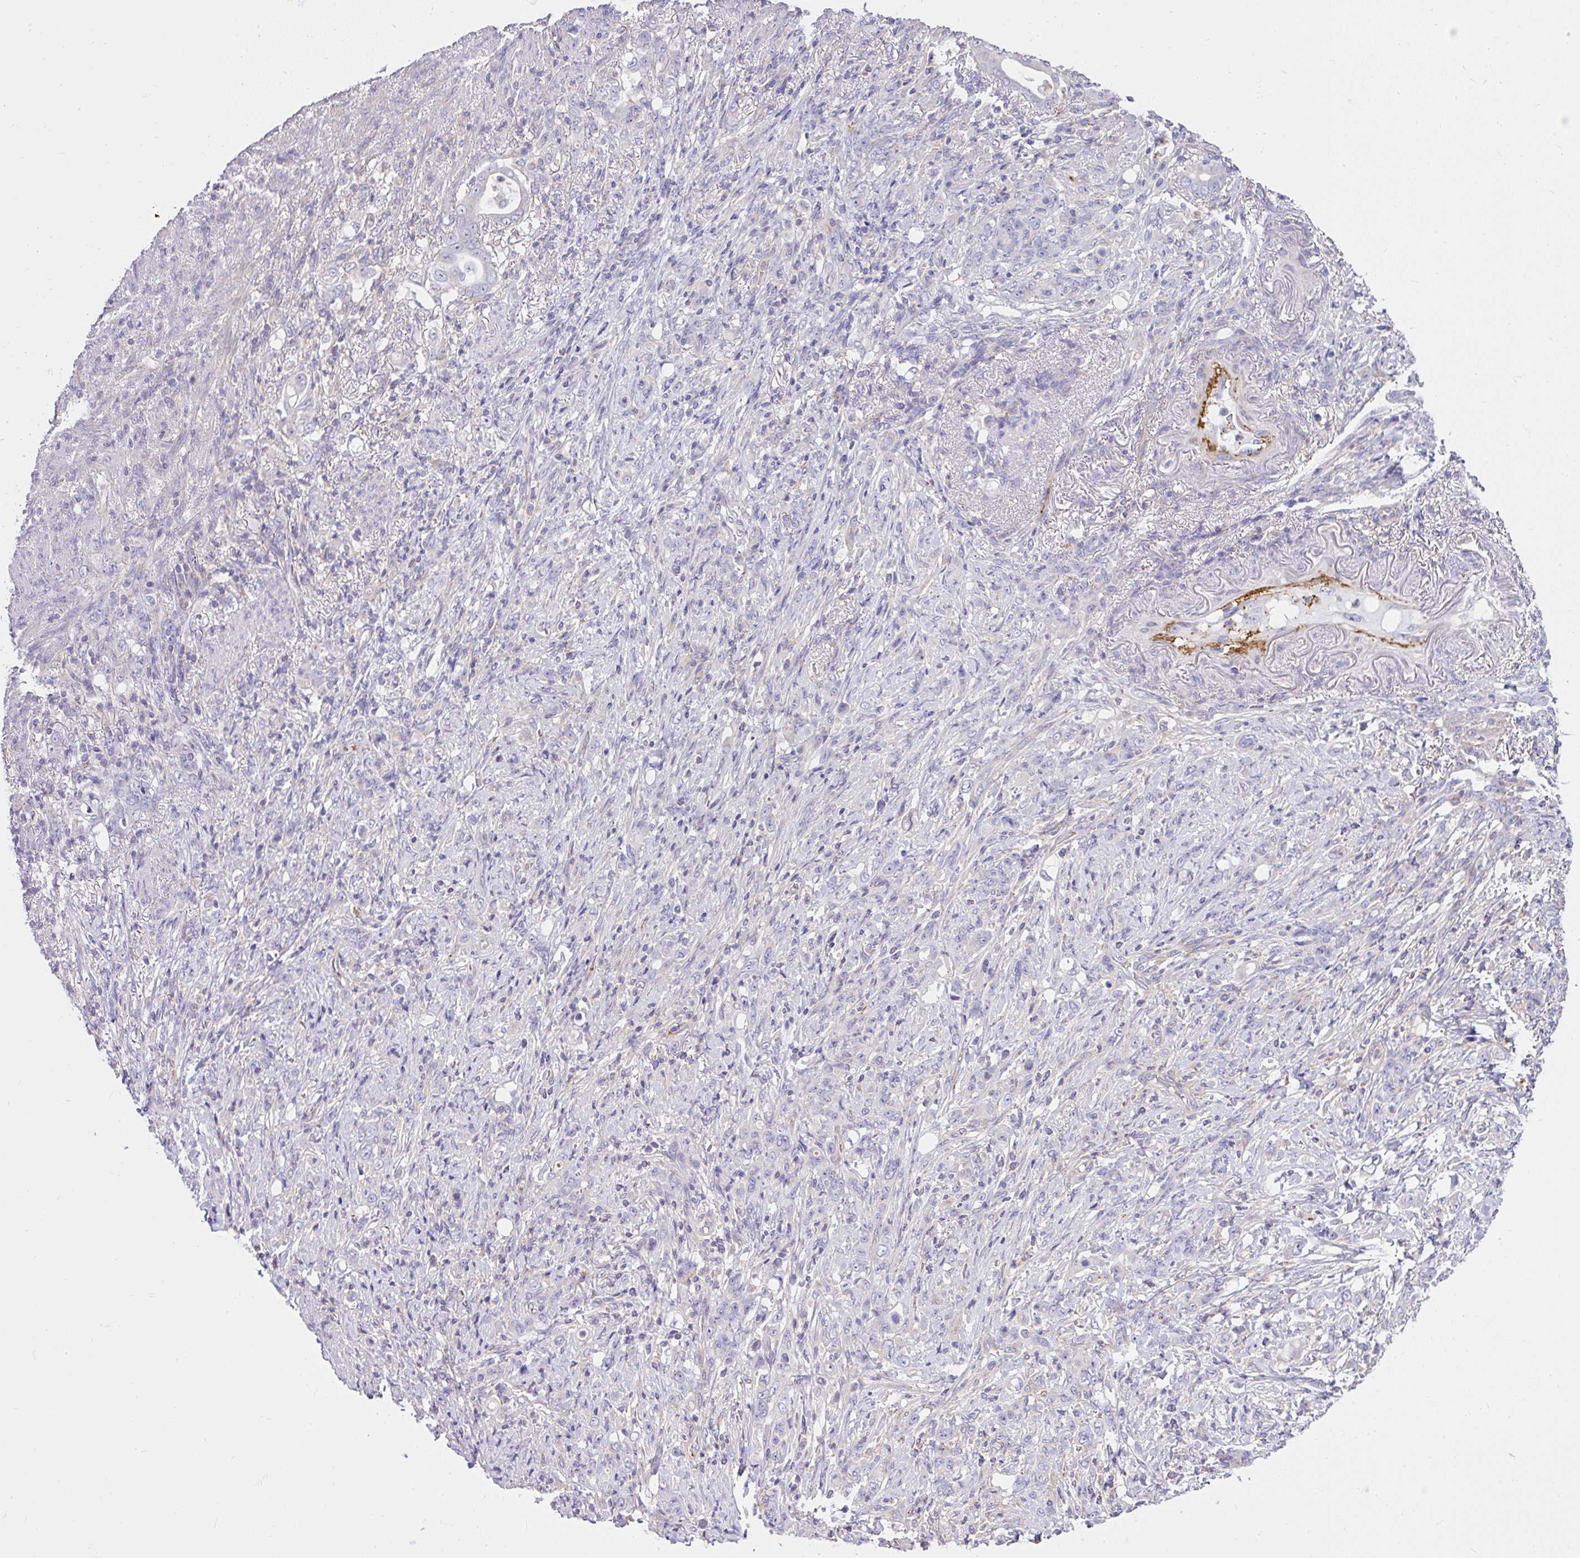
{"staining": {"intensity": "negative", "quantity": "none", "location": "none"}, "tissue": "stomach cancer", "cell_type": "Tumor cells", "image_type": "cancer", "snomed": [{"axis": "morphology", "description": "Normal tissue, NOS"}, {"axis": "morphology", "description": "Adenocarcinoma, NOS"}, {"axis": "topography", "description": "Stomach"}], "caption": "Tumor cells are negative for brown protein staining in stomach cancer. The staining is performed using DAB (3,3'-diaminobenzidine) brown chromogen with nuclei counter-stained in using hematoxylin.", "gene": "CCDC142", "patient": {"sex": "female", "age": 79}}